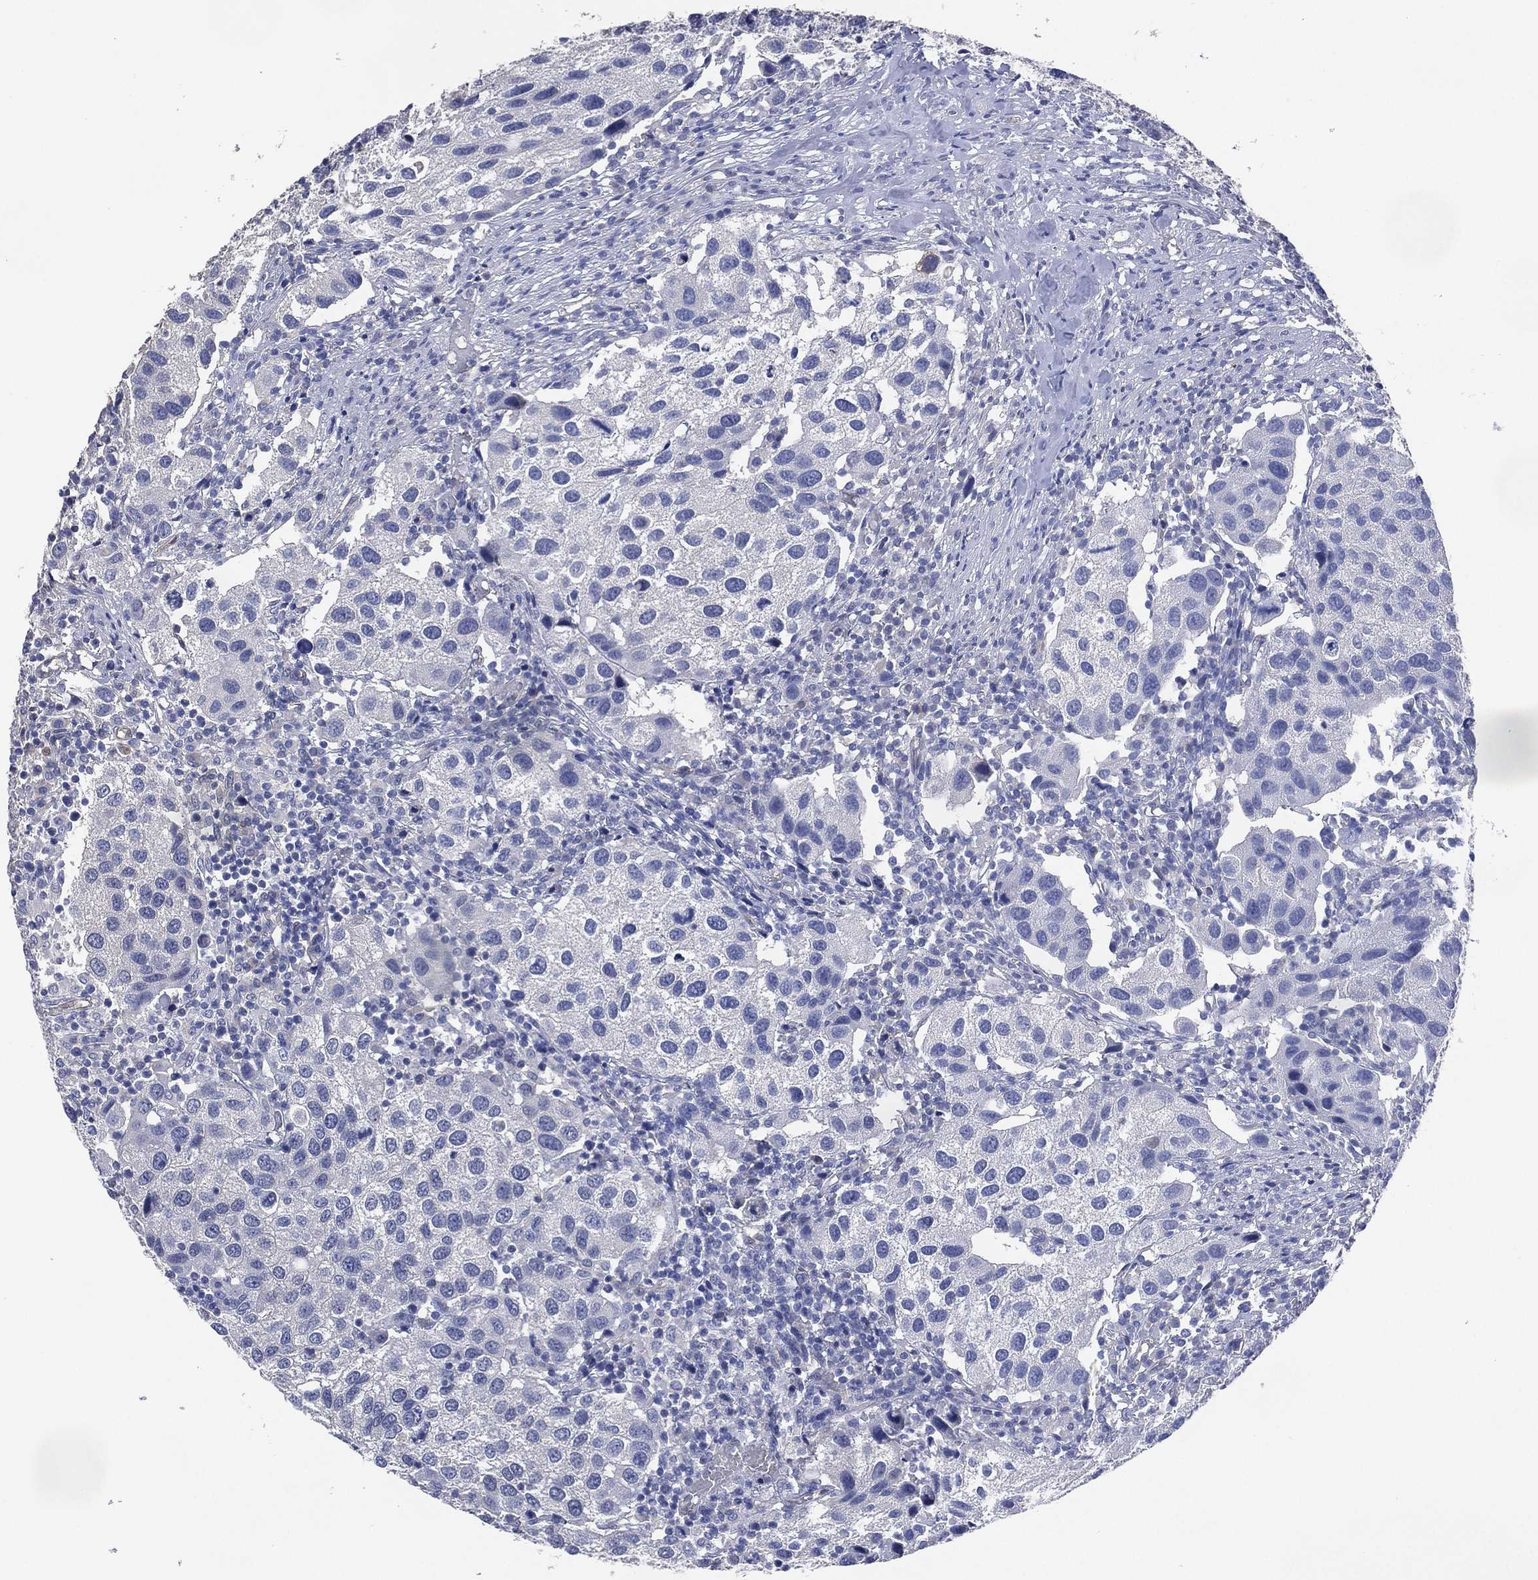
{"staining": {"intensity": "negative", "quantity": "none", "location": "none"}, "tissue": "urothelial cancer", "cell_type": "Tumor cells", "image_type": "cancer", "snomed": [{"axis": "morphology", "description": "Urothelial carcinoma, High grade"}, {"axis": "topography", "description": "Urinary bladder"}], "caption": "This is an immunohistochemistry image of urothelial cancer. There is no staining in tumor cells.", "gene": "AK1", "patient": {"sex": "male", "age": 79}}